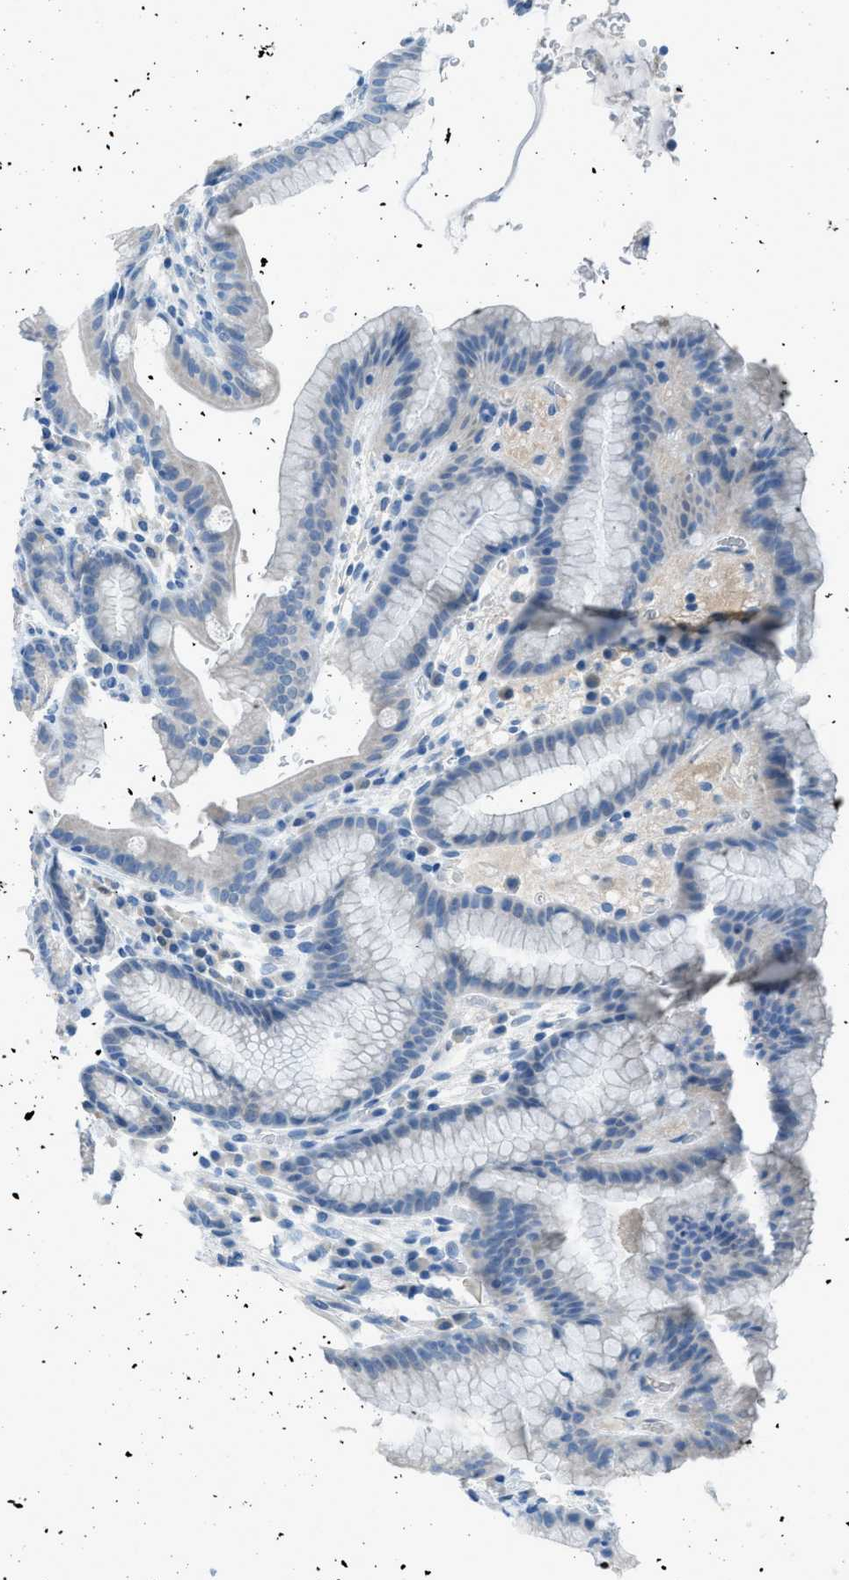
{"staining": {"intensity": "negative", "quantity": "none", "location": "none"}, "tissue": "stomach", "cell_type": "Glandular cells", "image_type": "normal", "snomed": [{"axis": "morphology", "description": "Normal tissue, NOS"}, {"axis": "topography", "description": "Stomach, lower"}], "caption": "Stomach was stained to show a protein in brown. There is no significant expression in glandular cells. Nuclei are stained in blue.", "gene": "ACAN", "patient": {"sex": "male", "age": 52}}